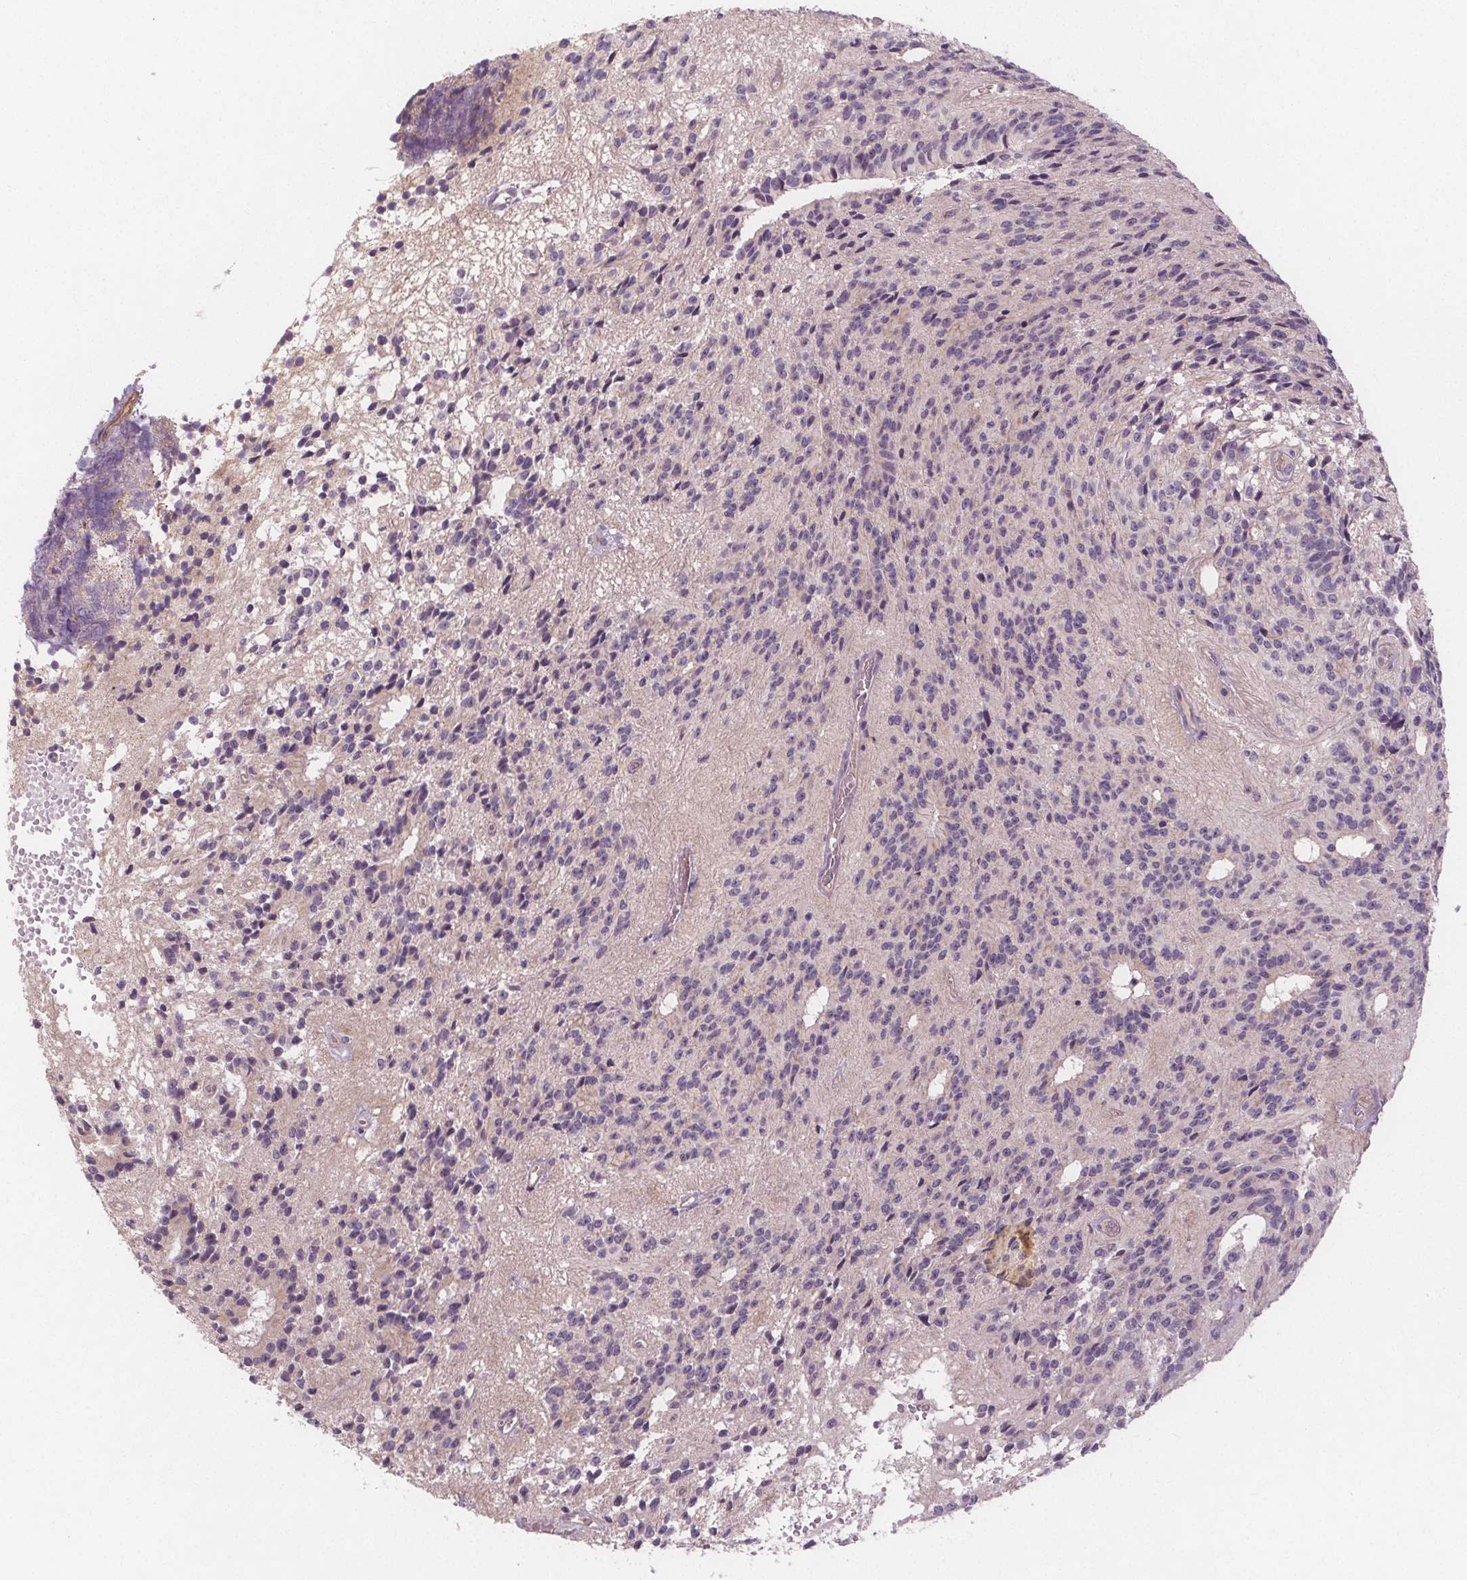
{"staining": {"intensity": "negative", "quantity": "none", "location": "none"}, "tissue": "glioma", "cell_type": "Tumor cells", "image_type": "cancer", "snomed": [{"axis": "morphology", "description": "Glioma, malignant, Low grade"}, {"axis": "topography", "description": "Brain"}], "caption": "Immunohistochemistry photomicrograph of neoplastic tissue: human glioma stained with DAB demonstrates no significant protein positivity in tumor cells. (Immunohistochemistry, brightfield microscopy, high magnification).", "gene": "VNN1", "patient": {"sex": "male", "age": 31}}